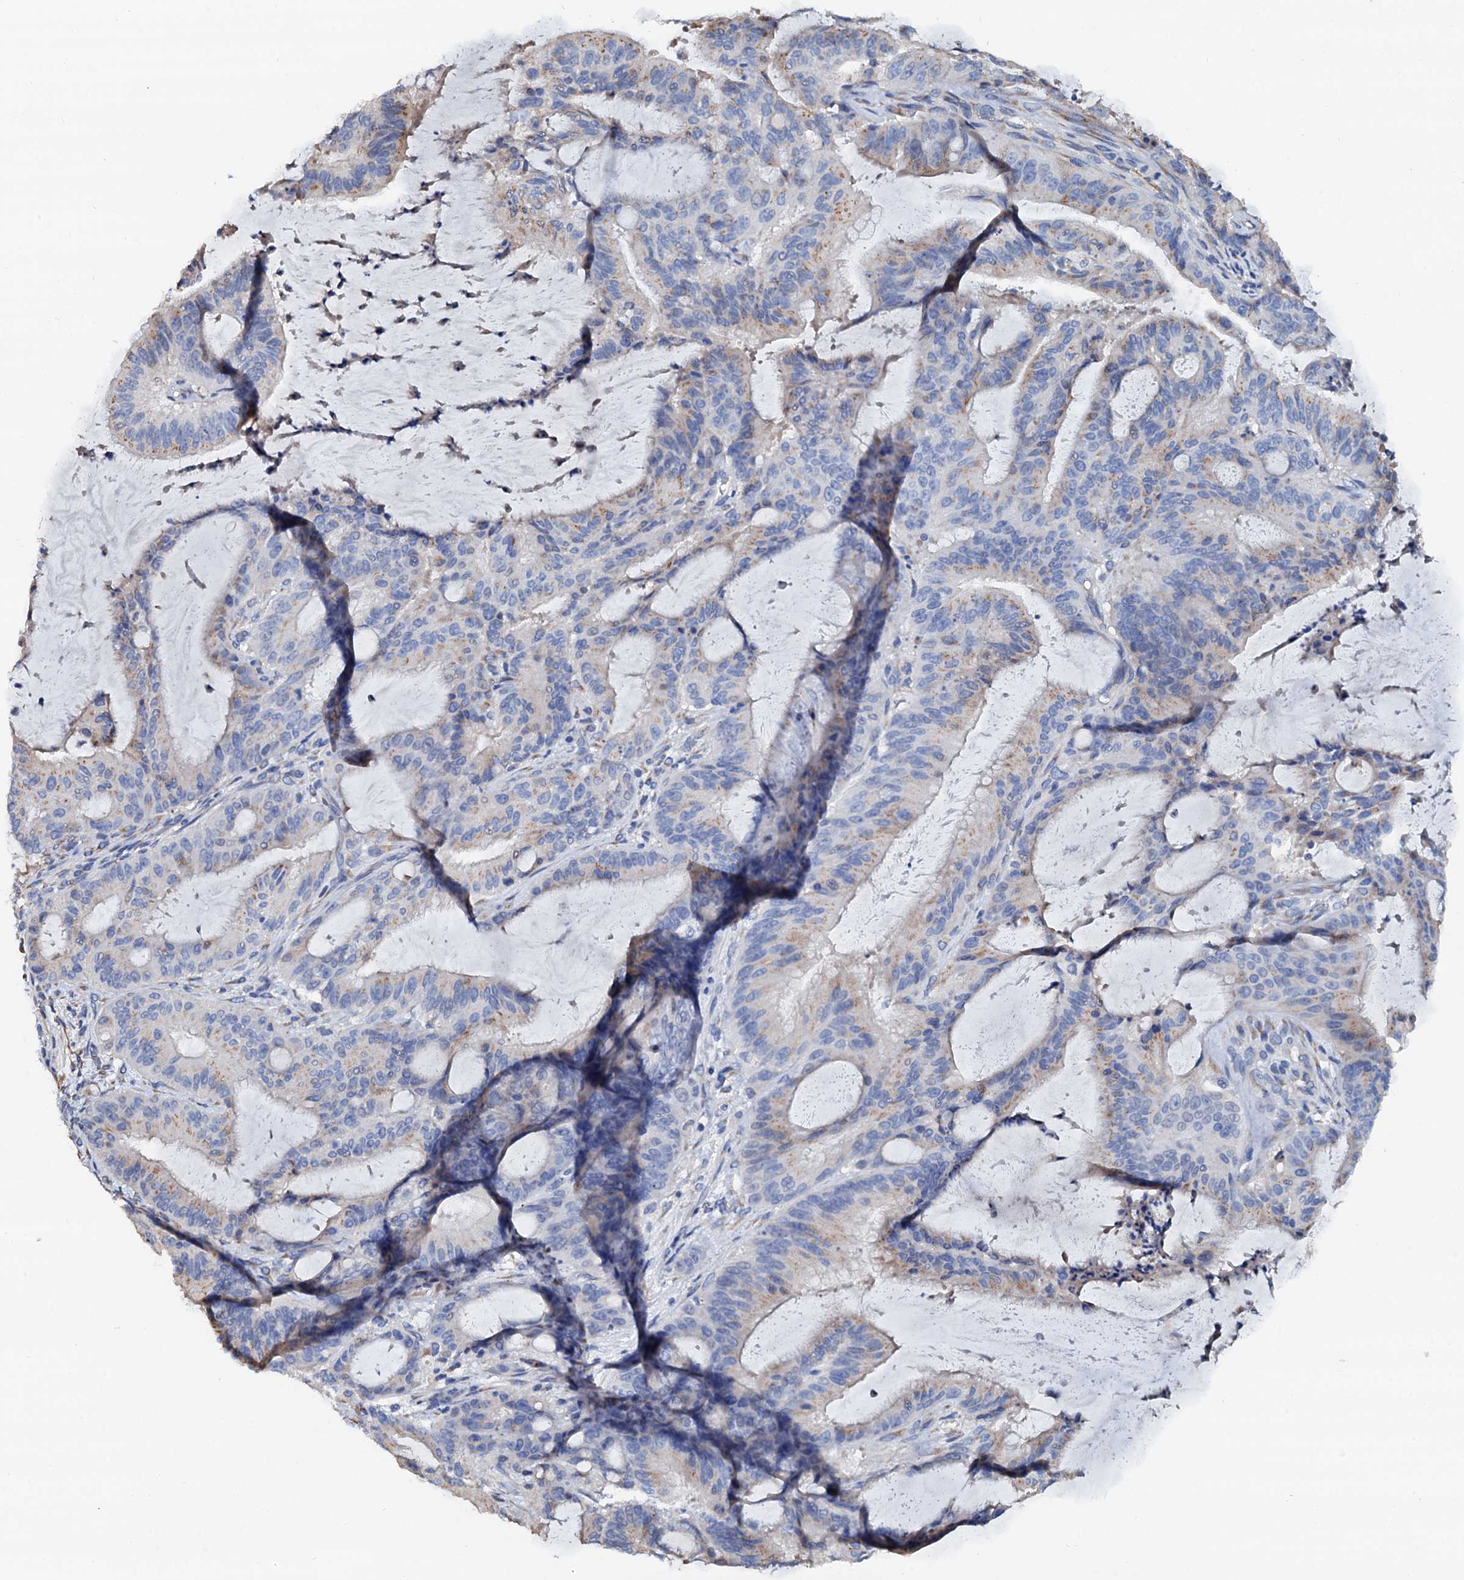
{"staining": {"intensity": "weak", "quantity": "<25%", "location": "cytoplasmic/membranous"}, "tissue": "liver cancer", "cell_type": "Tumor cells", "image_type": "cancer", "snomed": [{"axis": "morphology", "description": "Normal tissue, NOS"}, {"axis": "morphology", "description": "Cholangiocarcinoma"}, {"axis": "topography", "description": "Liver"}, {"axis": "topography", "description": "Peripheral nerve tissue"}], "caption": "DAB (3,3'-diaminobenzidine) immunohistochemical staining of human liver cancer shows no significant staining in tumor cells.", "gene": "AKAP3", "patient": {"sex": "female", "age": 73}}